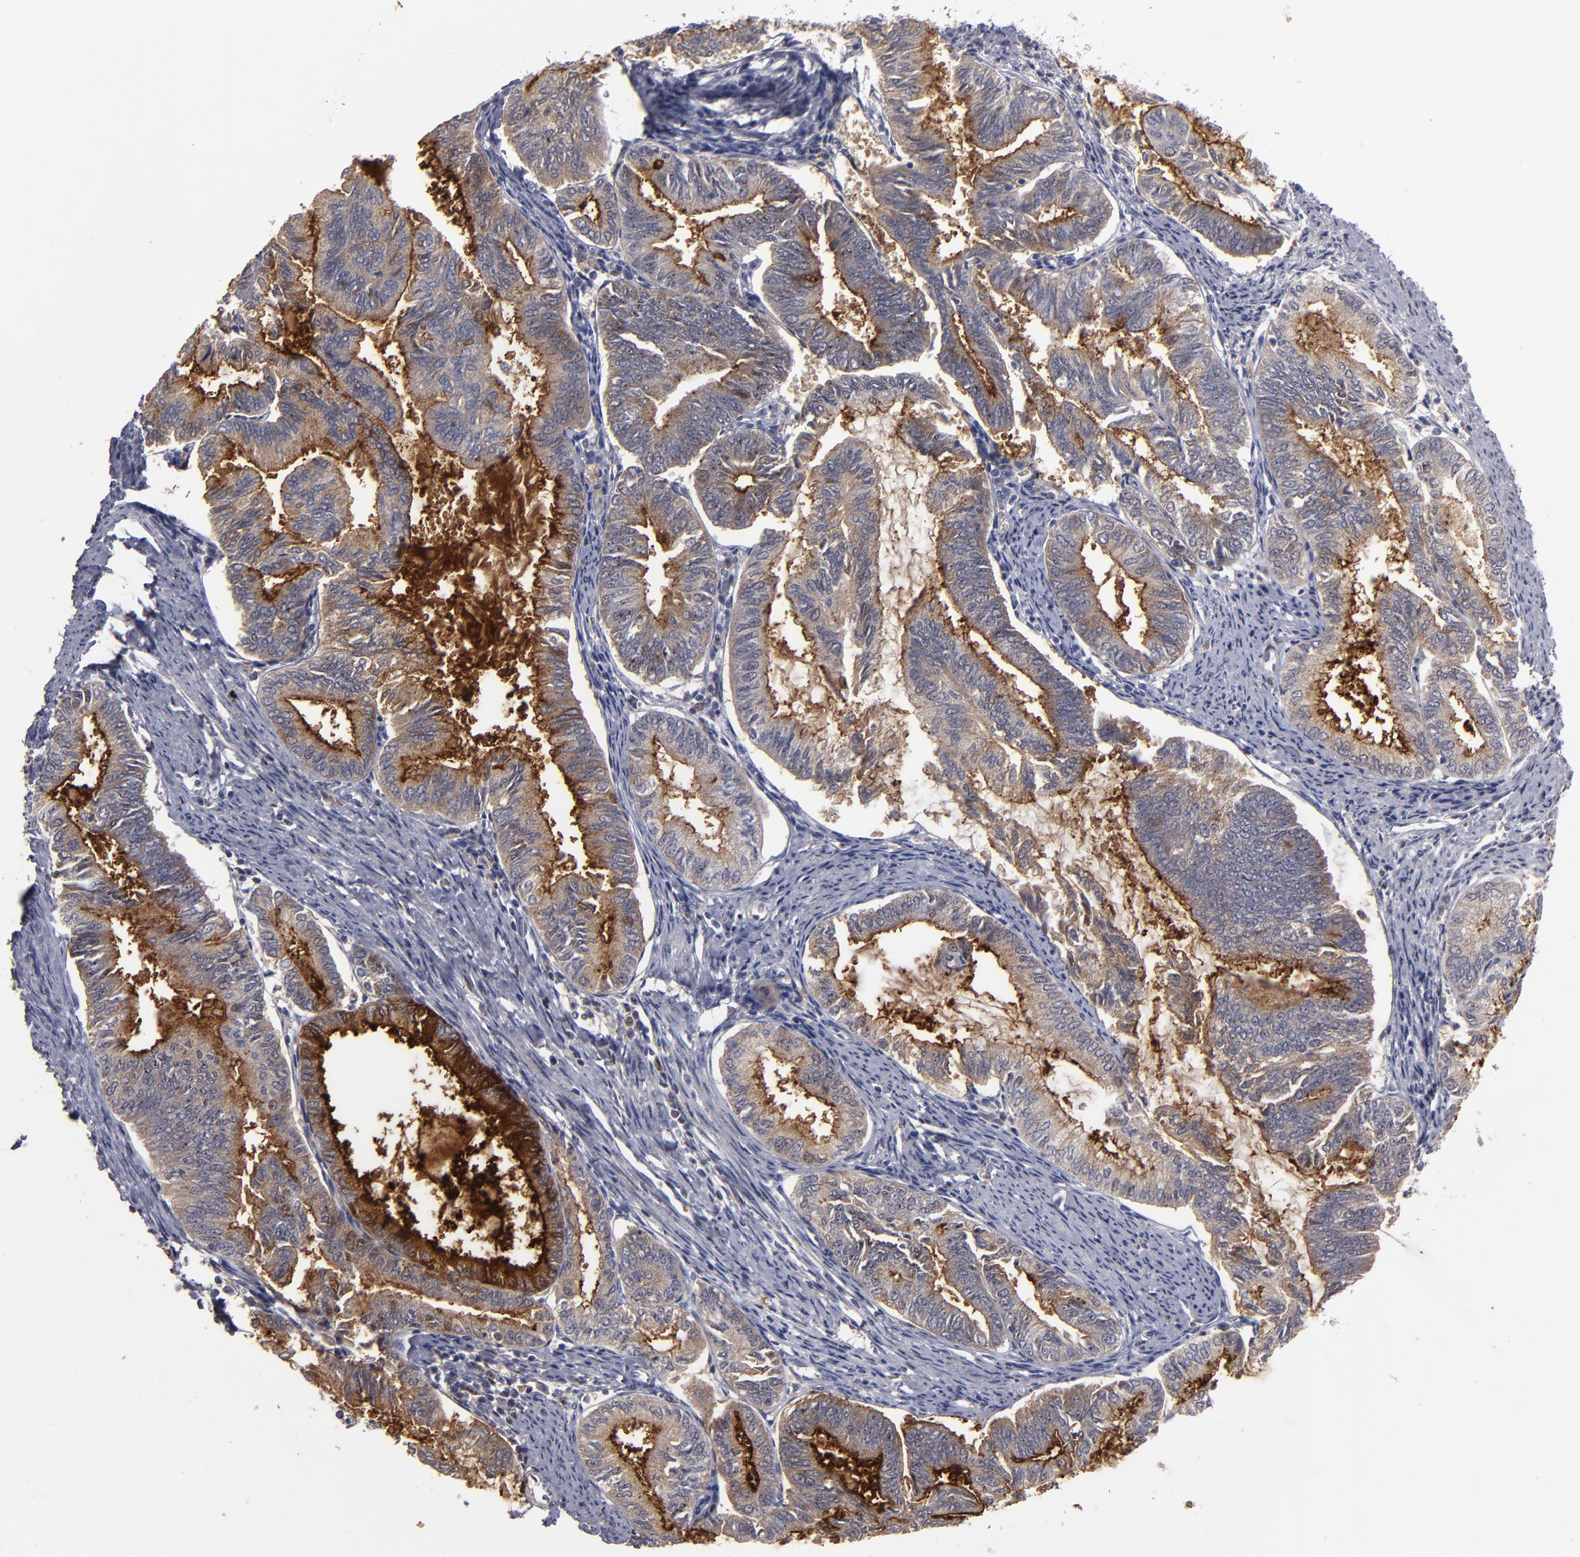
{"staining": {"intensity": "moderate", "quantity": ">75%", "location": "cytoplasmic/membranous"}, "tissue": "endometrial cancer", "cell_type": "Tumor cells", "image_type": "cancer", "snomed": [{"axis": "morphology", "description": "Adenocarcinoma, NOS"}, {"axis": "topography", "description": "Endometrium"}], "caption": "A medium amount of moderate cytoplasmic/membranous expression is seen in about >75% of tumor cells in adenocarcinoma (endometrial) tissue. (DAB (3,3'-diaminobenzidine) IHC with brightfield microscopy, high magnification).", "gene": "EXD2", "patient": {"sex": "female", "age": 86}}